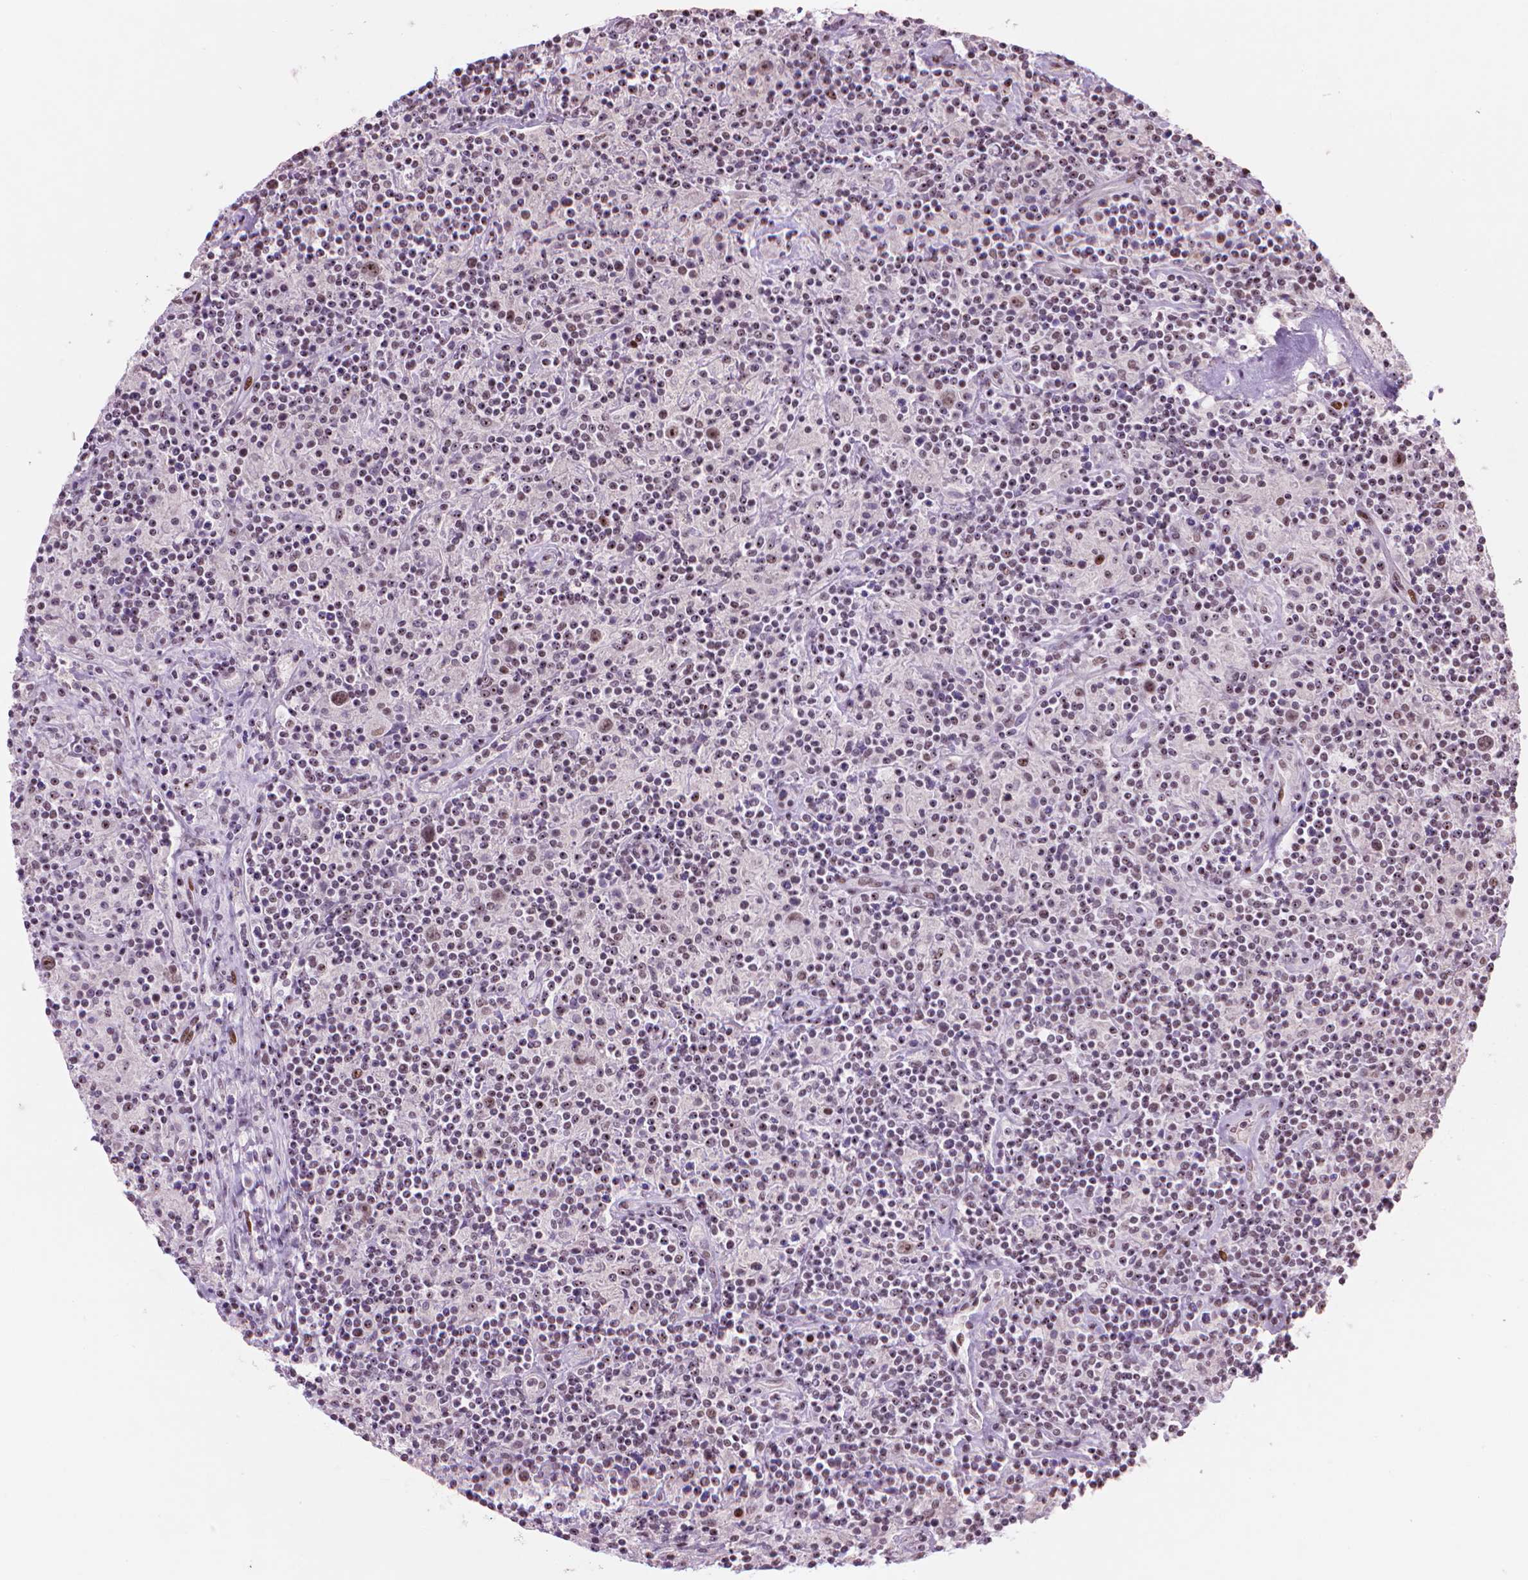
{"staining": {"intensity": "moderate", "quantity": ">75%", "location": "nuclear"}, "tissue": "lymphoma", "cell_type": "Tumor cells", "image_type": "cancer", "snomed": [{"axis": "morphology", "description": "Hodgkin's disease, NOS"}, {"axis": "topography", "description": "Lymph node"}], "caption": "Tumor cells show medium levels of moderate nuclear staining in about >75% of cells in human Hodgkin's disease.", "gene": "HES7", "patient": {"sex": "male", "age": 70}}